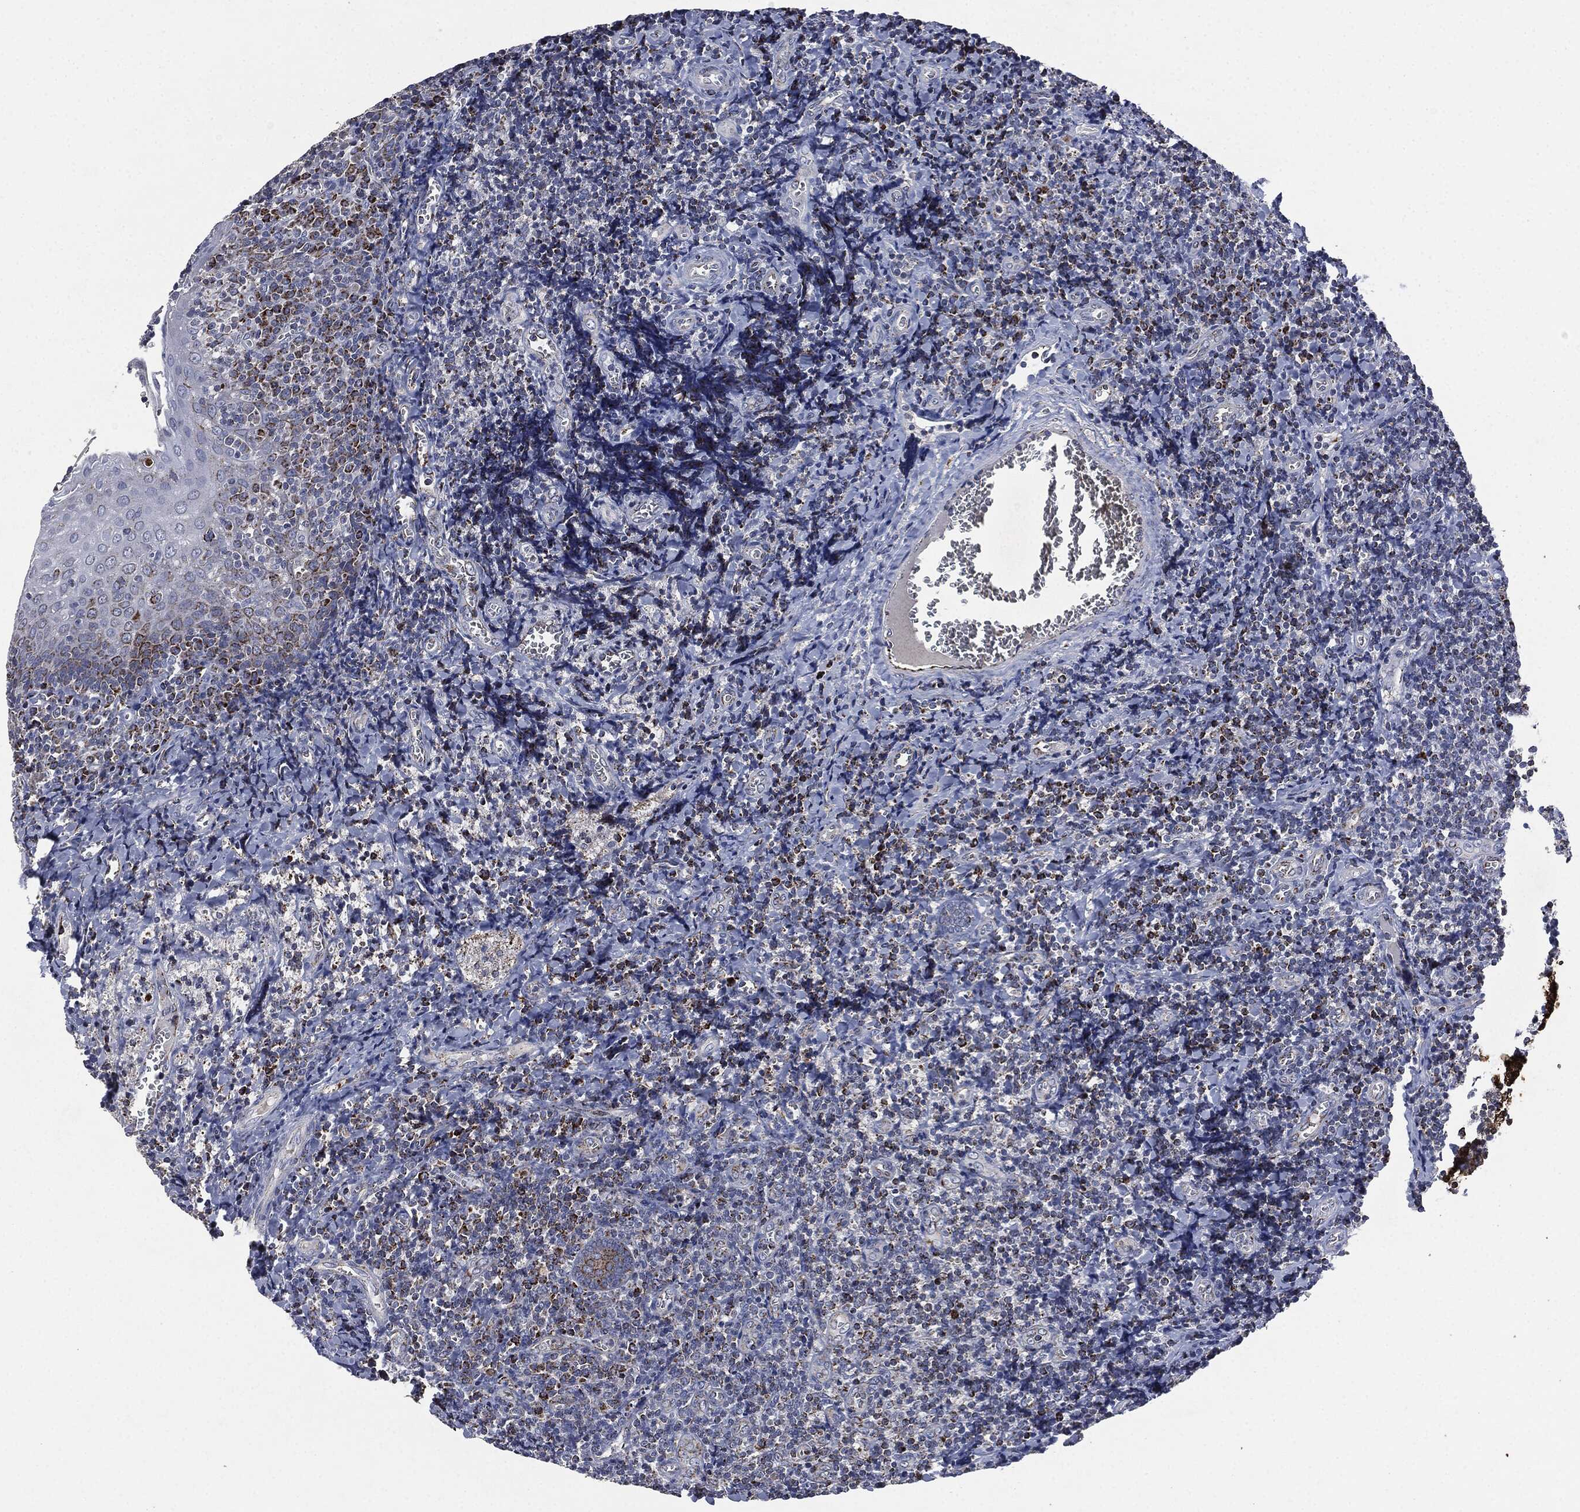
{"staining": {"intensity": "strong", "quantity": "25%-75%", "location": "cytoplasmic/membranous"}, "tissue": "tonsil", "cell_type": "Germinal center cells", "image_type": "normal", "snomed": [{"axis": "morphology", "description": "Normal tissue, NOS"}, {"axis": "morphology", "description": "Inflammation, NOS"}, {"axis": "topography", "description": "Tonsil"}], "caption": "A brown stain highlights strong cytoplasmic/membranous positivity of a protein in germinal center cells of benign human tonsil. Ihc stains the protein of interest in brown and the nuclei are stained blue.", "gene": "RYK", "patient": {"sex": "female", "age": 31}}